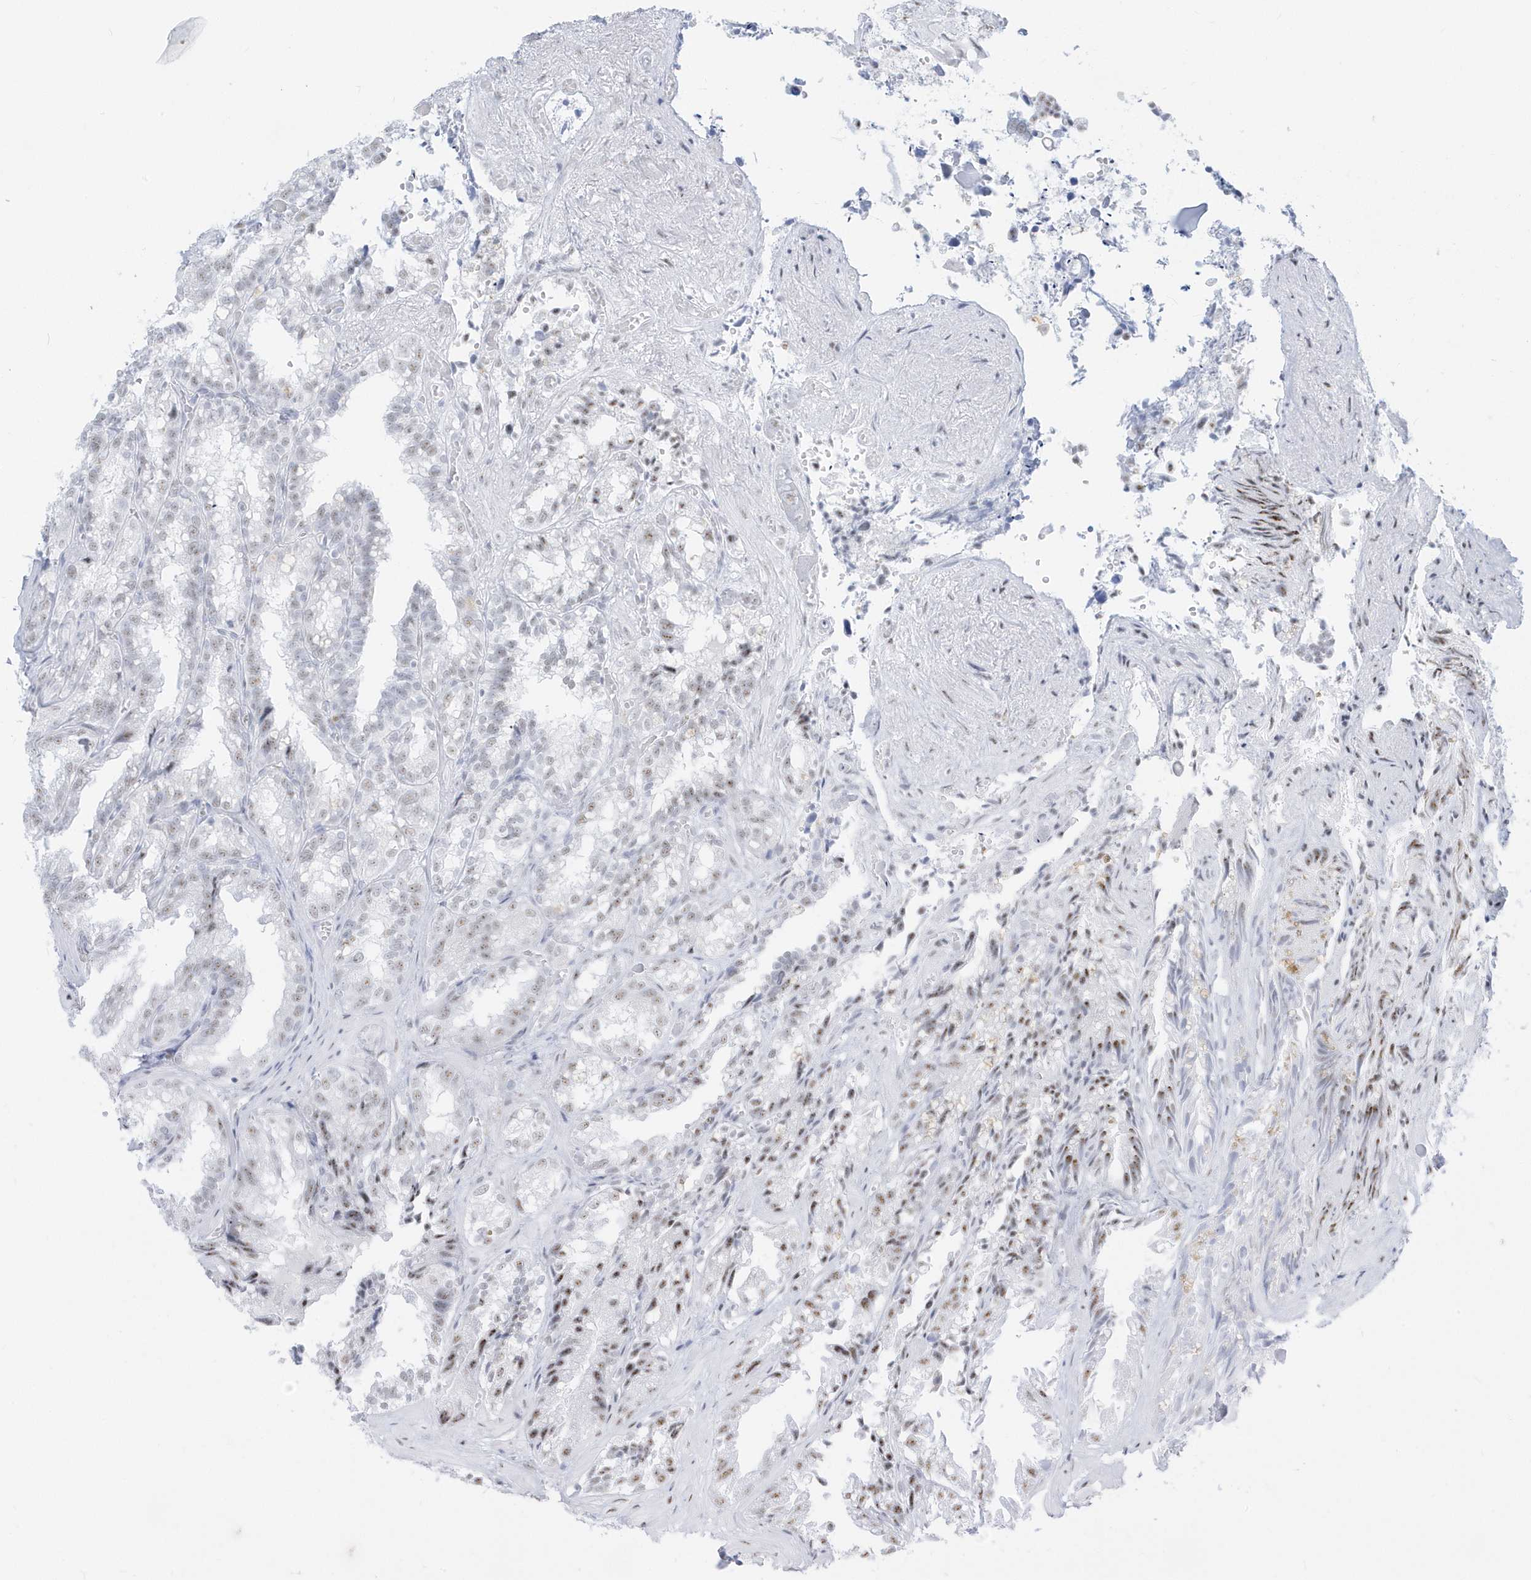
{"staining": {"intensity": "weak", "quantity": "25%-75%", "location": "nuclear"}, "tissue": "seminal vesicle", "cell_type": "Glandular cells", "image_type": "normal", "snomed": [{"axis": "morphology", "description": "Normal tissue, NOS"}, {"axis": "topography", "description": "Prostate"}, {"axis": "topography", "description": "Seminal veicle"}], "caption": "A brown stain highlights weak nuclear expression of a protein in glandular cells of benign human seminal vesicle.", "gene": "PLEKHN1", "patient": {"sex": "male", "age": 51}}